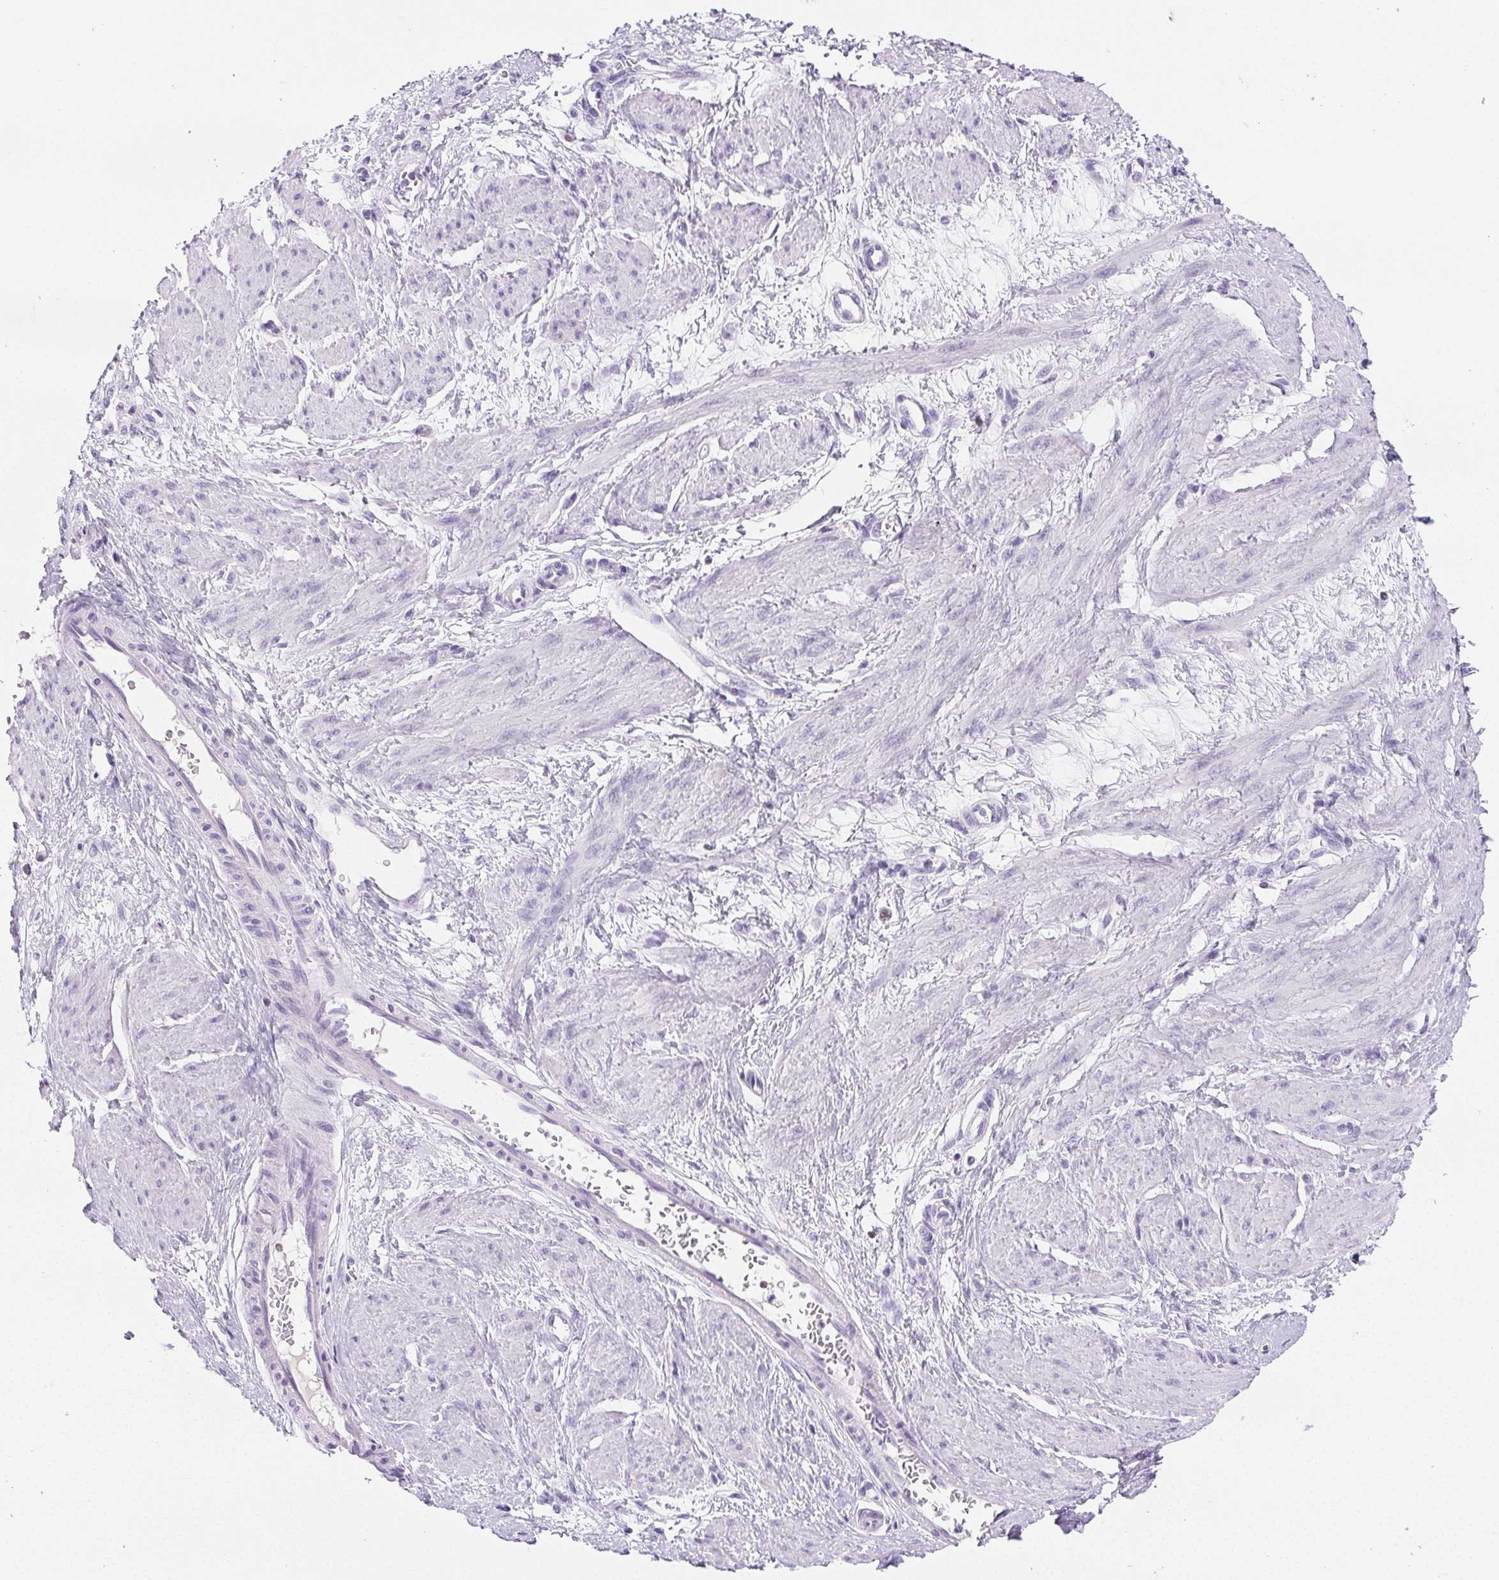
{"staining": {"intensity": "negative", "quantity": "none", "location": "none"}, "tissue": "smooth muscle", "cell_type": "Smooth muscle cells", "image_type": "normal", "snomed": [{"axis": "morphology", "description": "Normal tissue, NOS"}, {"axis": "topography", "description": "Smooth muscle"}, {"axis": "topography", "description": "Uterus"}], "caption": "High magnification brightfield microscopy of unremarkable smooth muscle stained with DAB (3,3'-diaminobenzidine) (brown) and counterstained with hematoxylin (blue): smooth muscle cells show no significant expression.", "gene": "BEND2", "patient": {"sex": "female", "age": 39}}